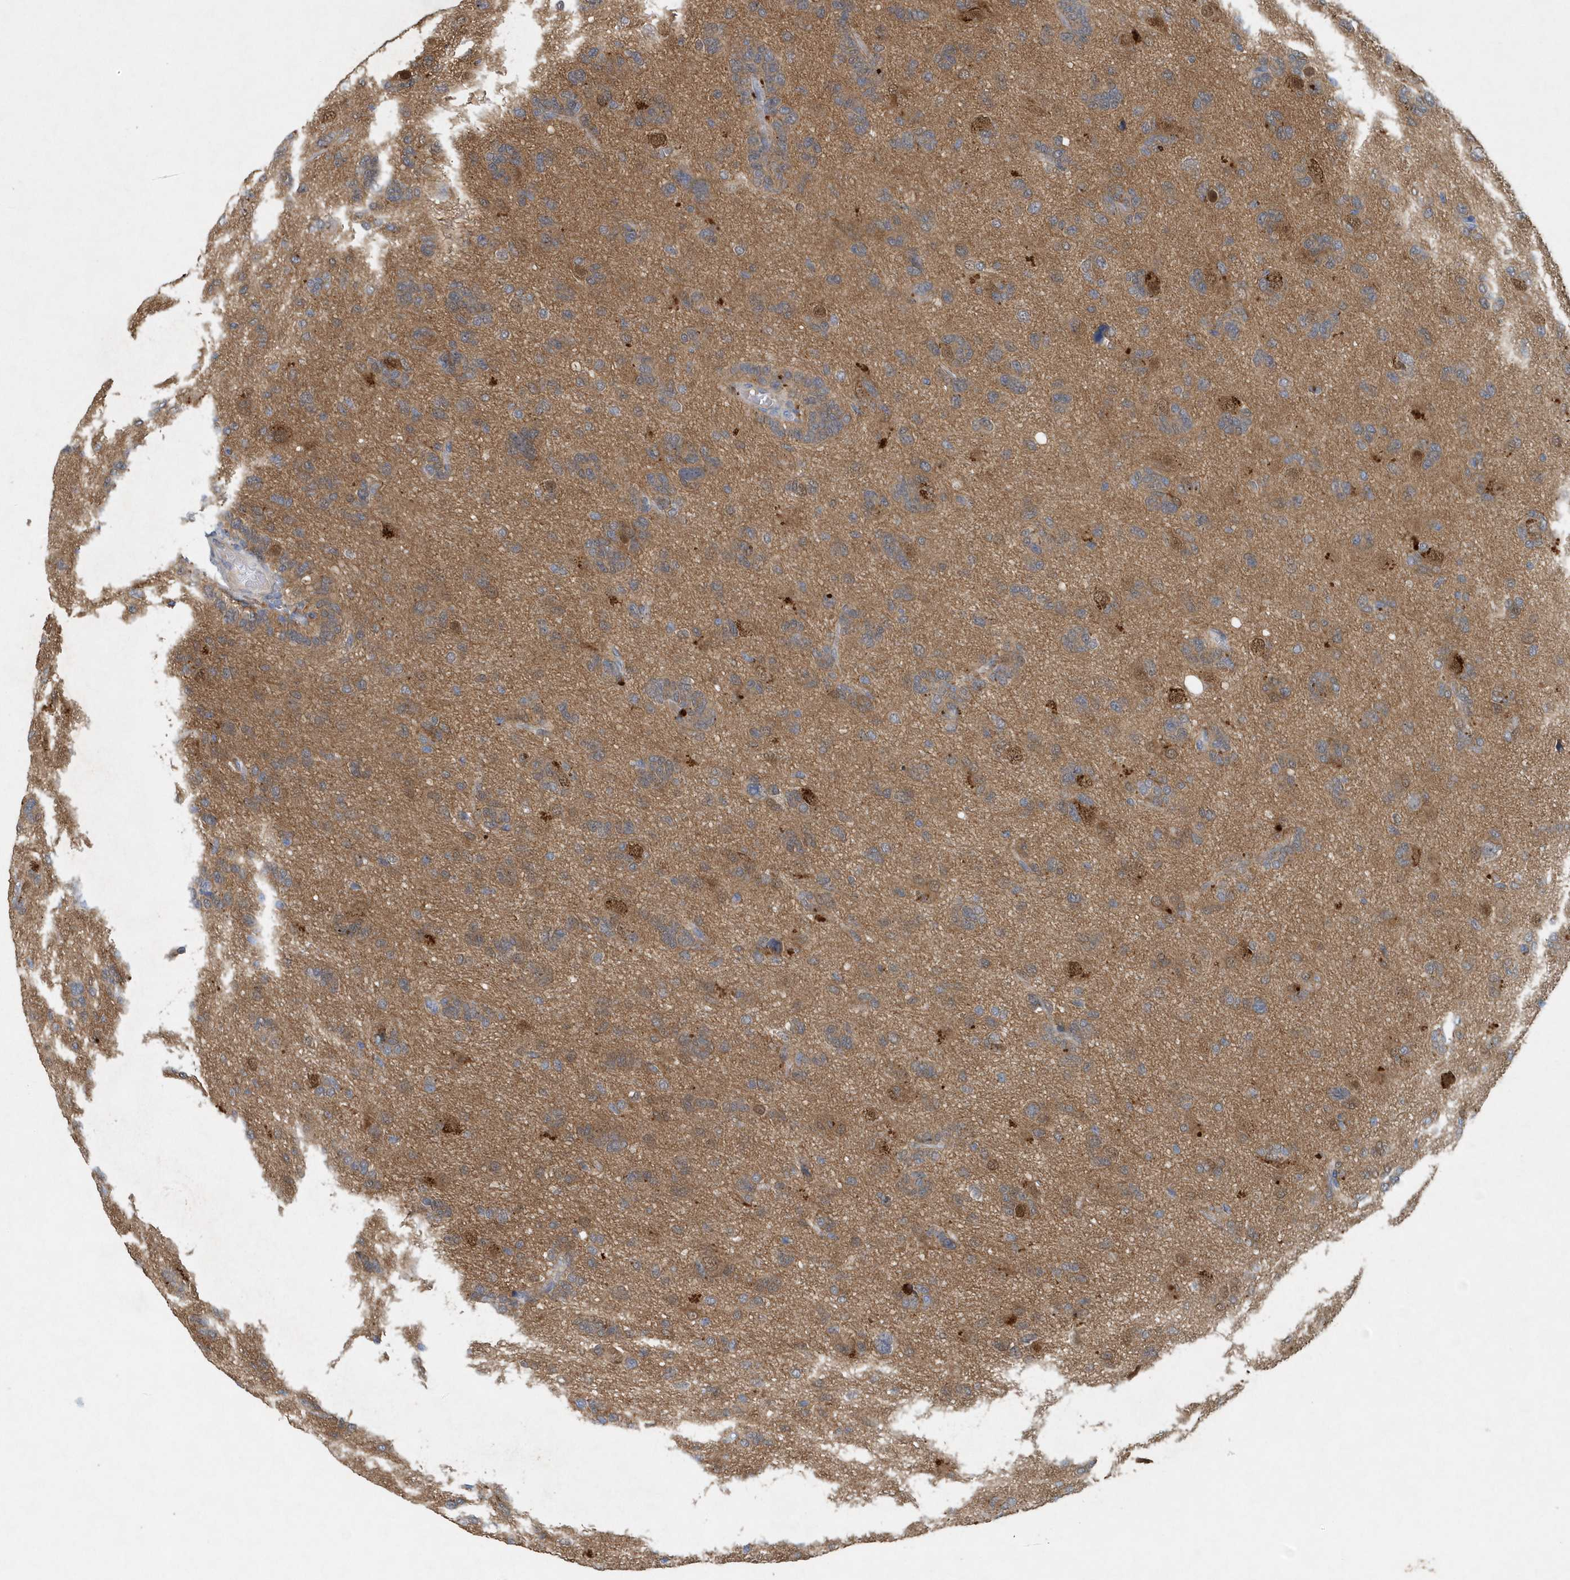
{"staining": {"intensity": "weak", "quantity": "25%-75%", "location": "cytoplasmic/membranous"}, "tissue": "glioma", "cell_type": "Tumor cells", "image_type": "cancer", "snomed": [{"axis": "morphology", "description": "Glioma, malignant, High grade"}, {"axis": "topography", "description": "Brain"}], "caption": "Malignant glioma (high-grade) stained with a protein marker shows weak staining in tumor cells.", "gene": "PFN2", "patient": {"sex": "female", "age": 59}}